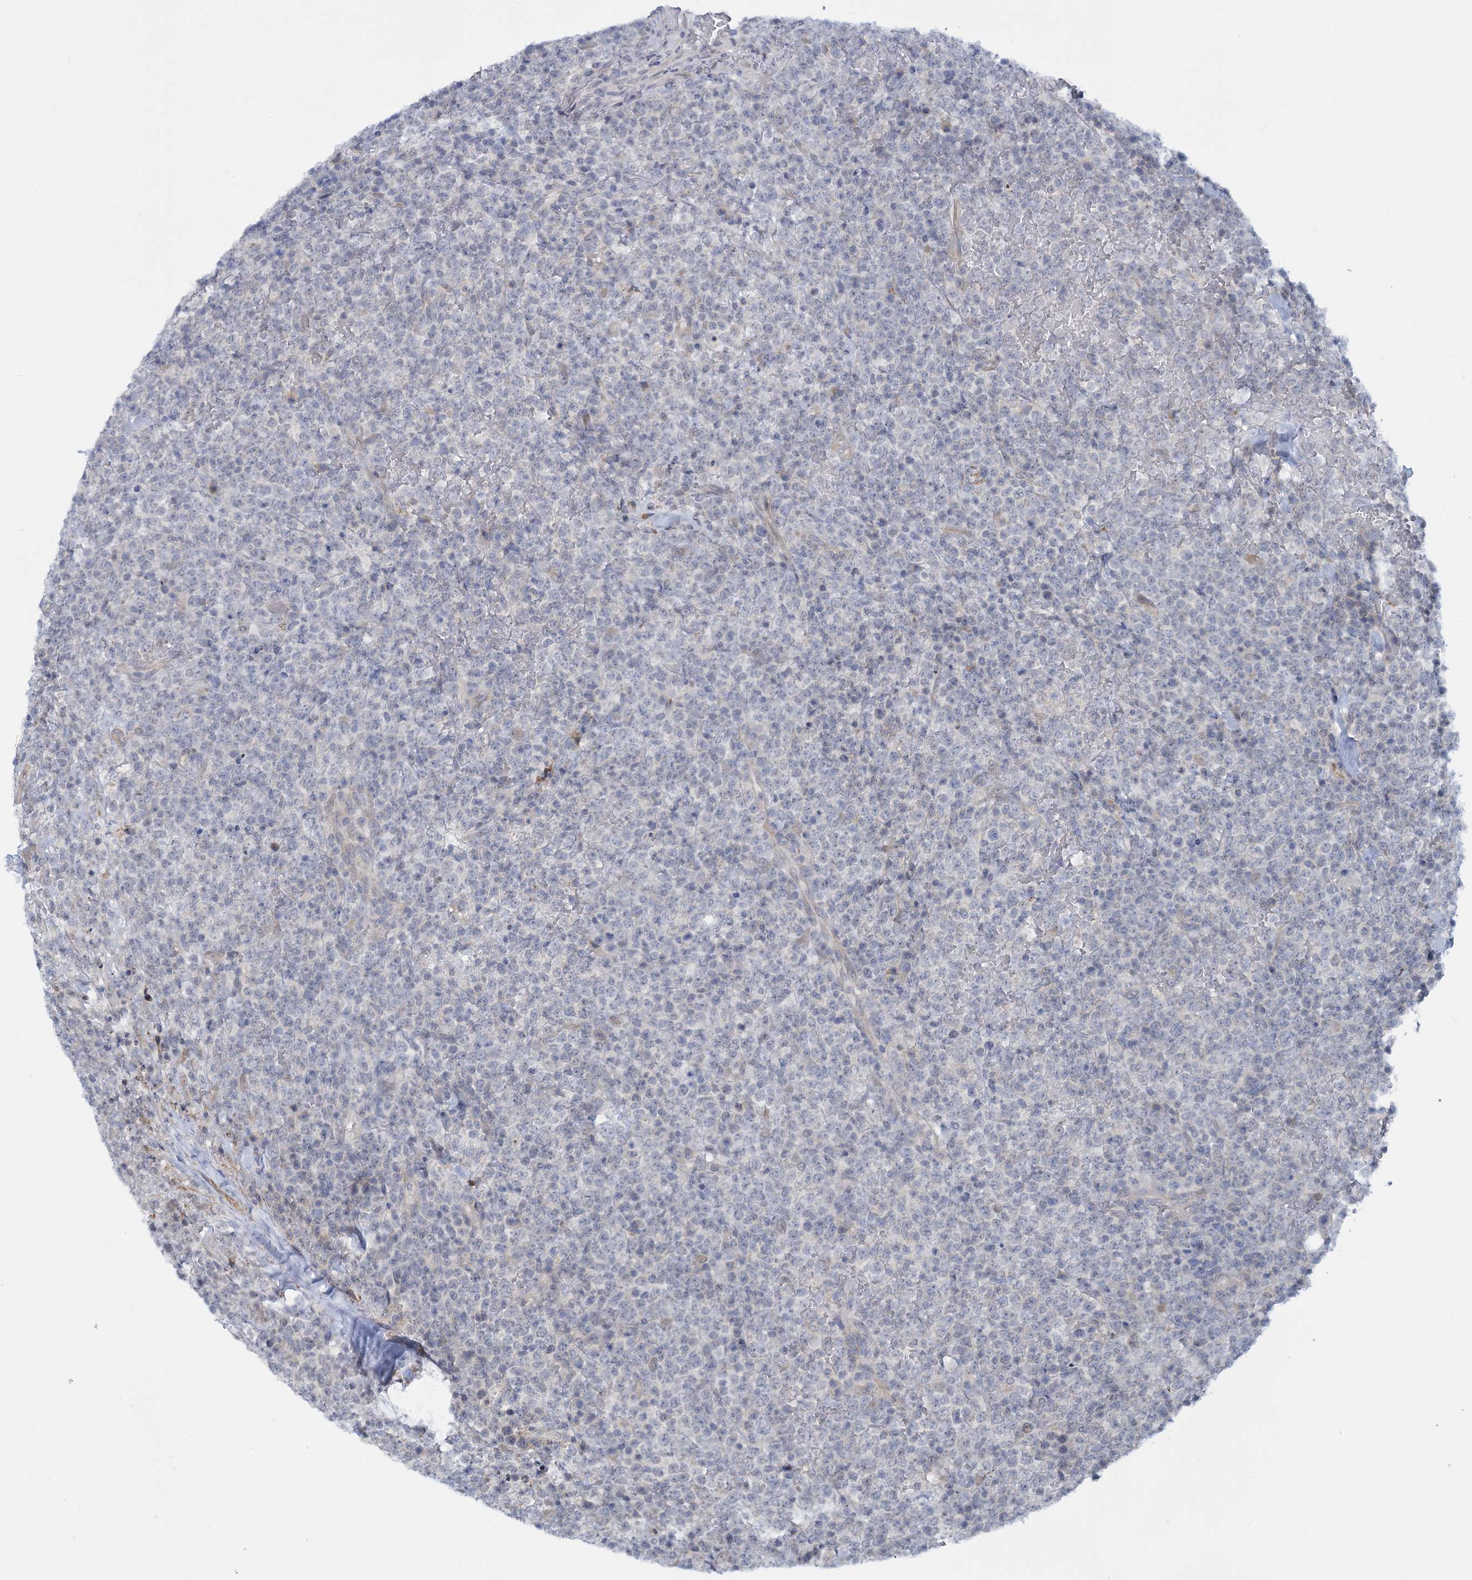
{"staining": {"intensity": "negative", "quantity": "none", "location": "none"}, "tissue": "lymphoma", "cell_type": "Tumor cells", "image_type": "cancer", "snomed": [{"axis": "morphology", "description": "Malignant lymphoma, non-Hodgkin's type, High grade"}, {"axis": "topography", "description": "Colon"}], "caption": "High-grade malignant lymphoma, non-Hodgkin's type was stained to show a protein in brown. There is no significant expression in tumor cells. Nuclei are stained in blue.", "gene": "MBLAC2", "patient": {"sex": "female", "age": 53}}